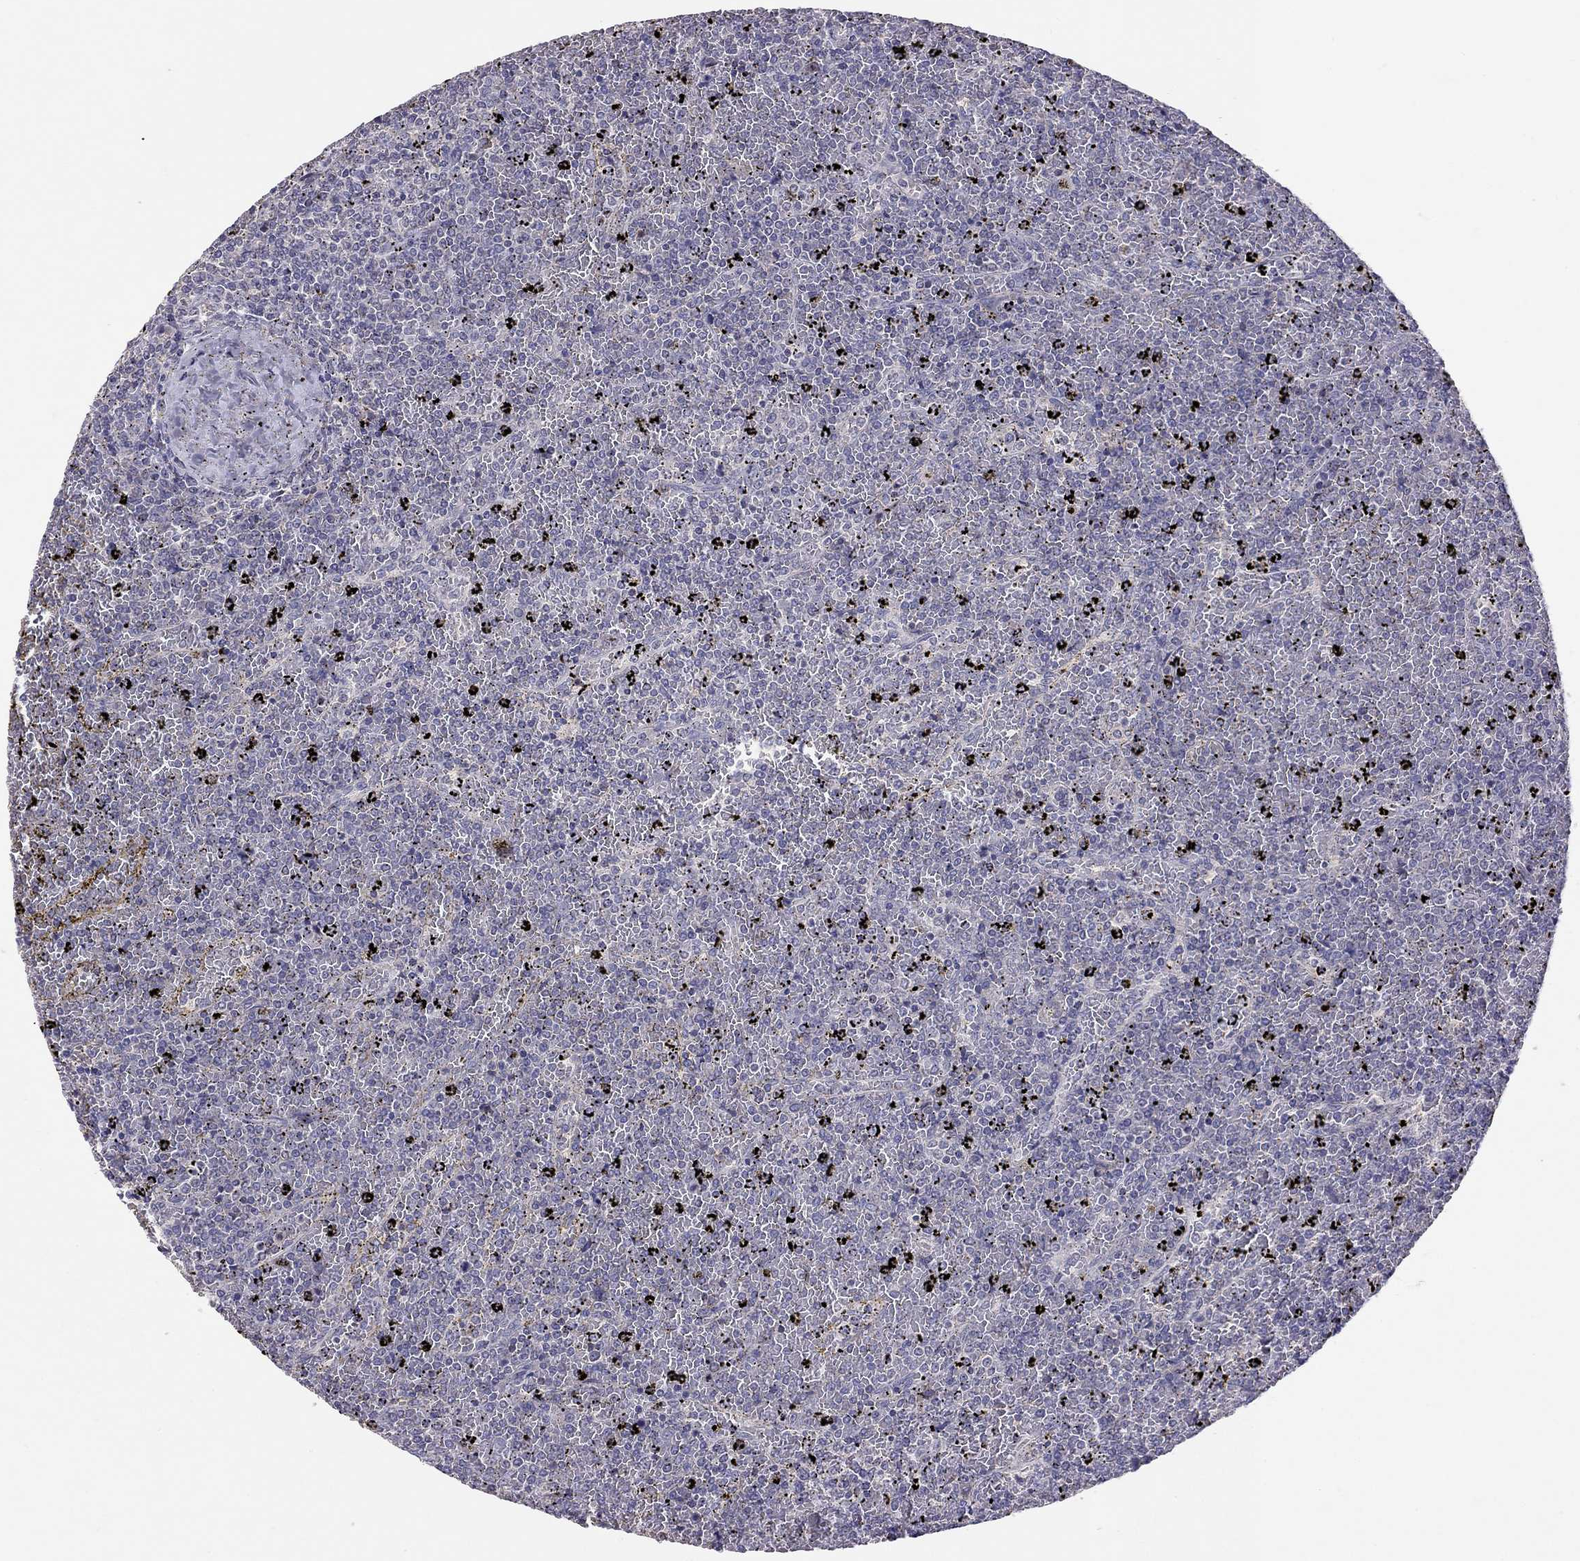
{"staining": {"intensity": "negative", "quantity": "none", "location": "none"}, "tissue": "lymphoma", "cell_type": "Tumor cells", "image_type": "cancer", "snomed": [{"axis": "morphology", "description": "Malignant lymphoma, non-Hodgkin's type, Low grade"}, {"axis": "topography", "description": "Spleen"}], "caption": "This is an IHC photomicrograph of low-grade malignant lymphoma, non-Hodgkin's type. There is no expression in tumor cells.", "gene": "RTP5", "patient": {"sex": "female", "age": 77}}